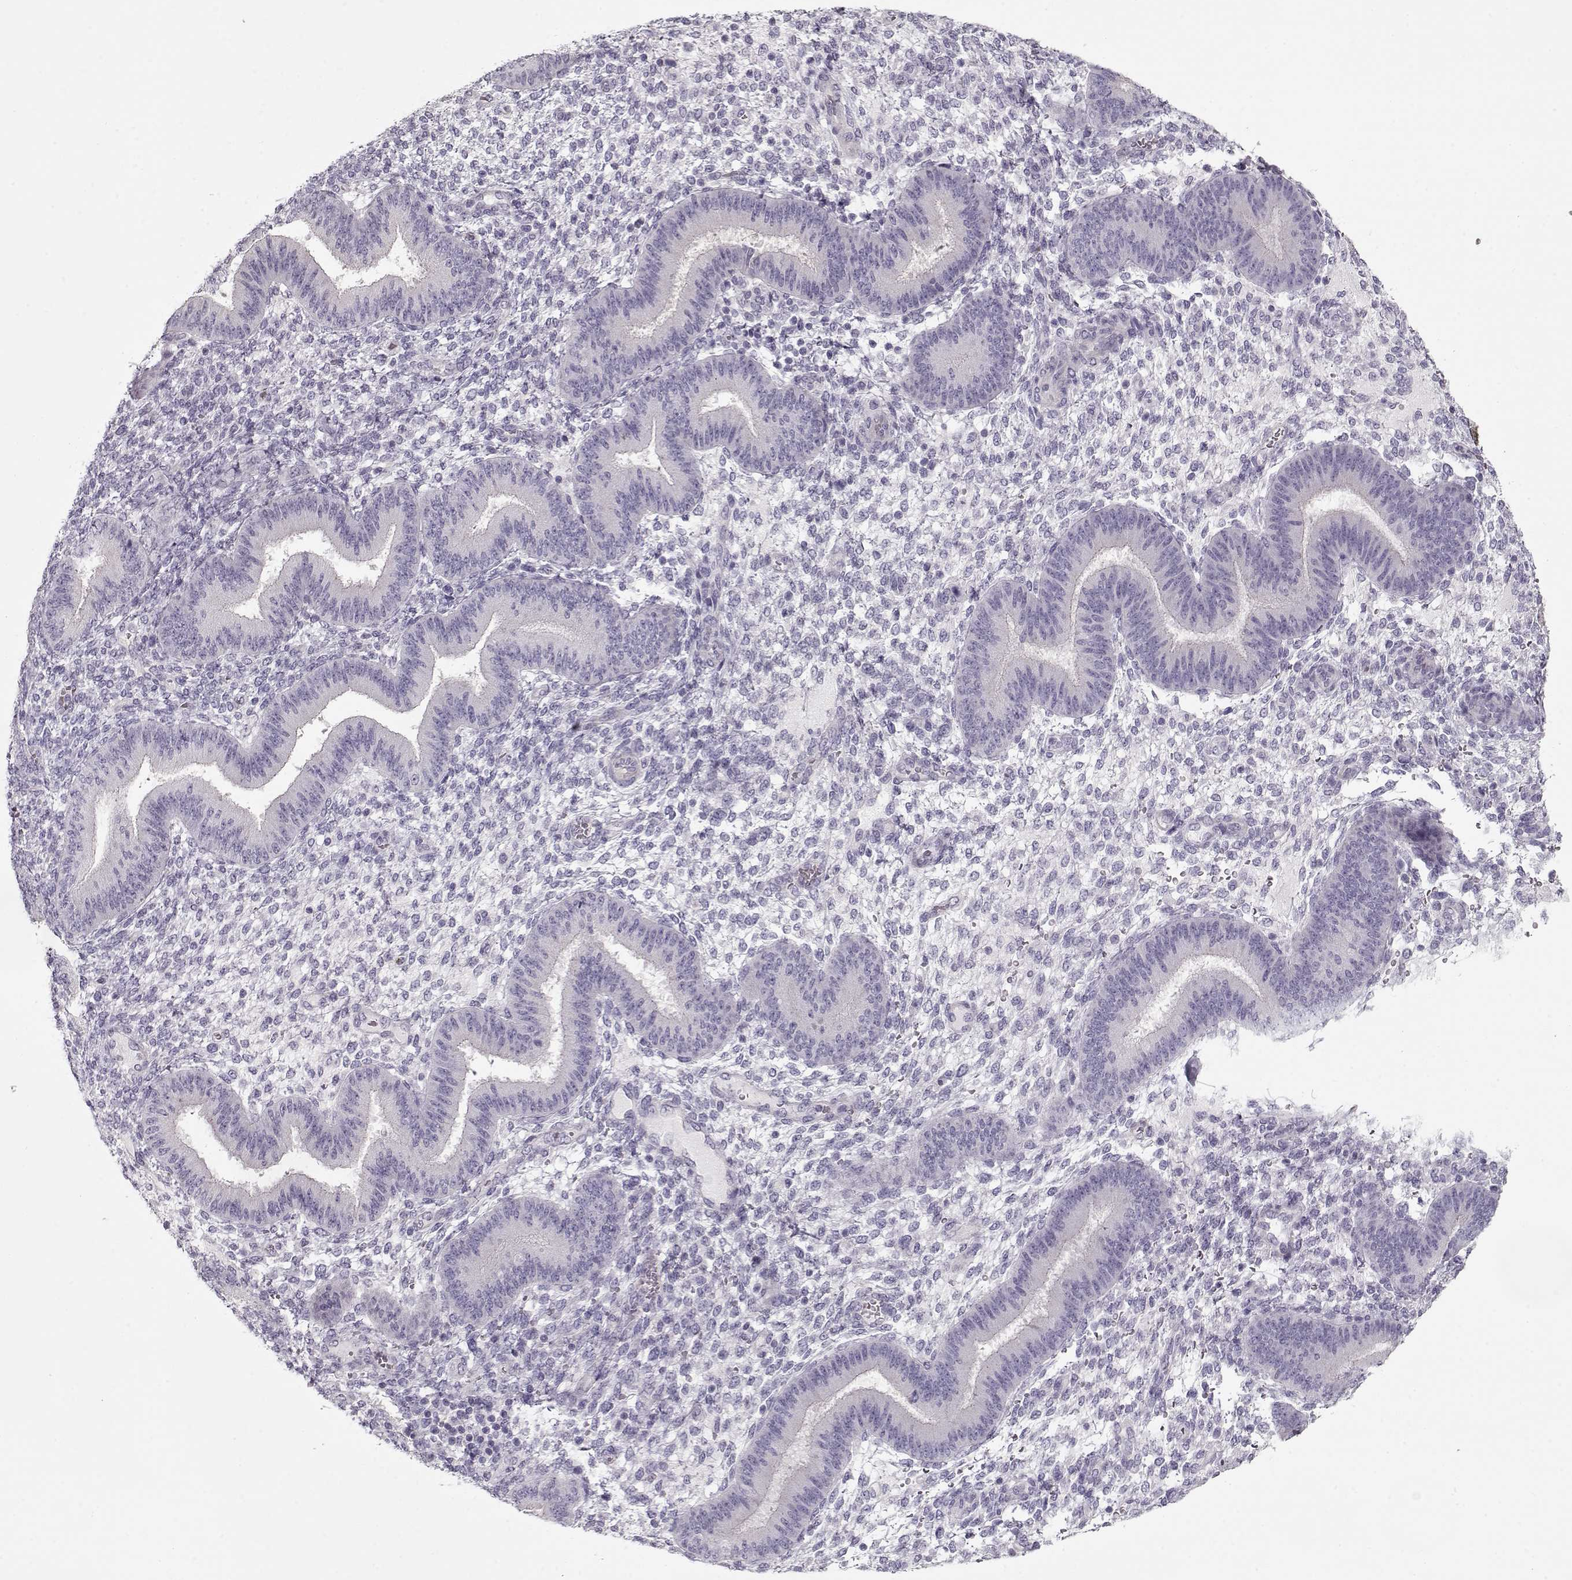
{"staining": {"intensity": "negative", "quantity": "none", "location": "none"}, "tissue": "endometrium", "cell_type": "Cells in endometrial stroma", "image_type": "normal", "snomed": [{"axis": "morphology", "description": "Normal tissue, NOS"}, {"axis": "topography", "description": "Endometrium"}], "caption": "Histopathology image shows no significant protein expression in cells in endometrial stroma of benign endometrium. (DAB immunohistochemistry visualized using brightfield microscopy, high magnification).", "gene": "CCDC136", "patient": {"sex": "female", "age": 39}}